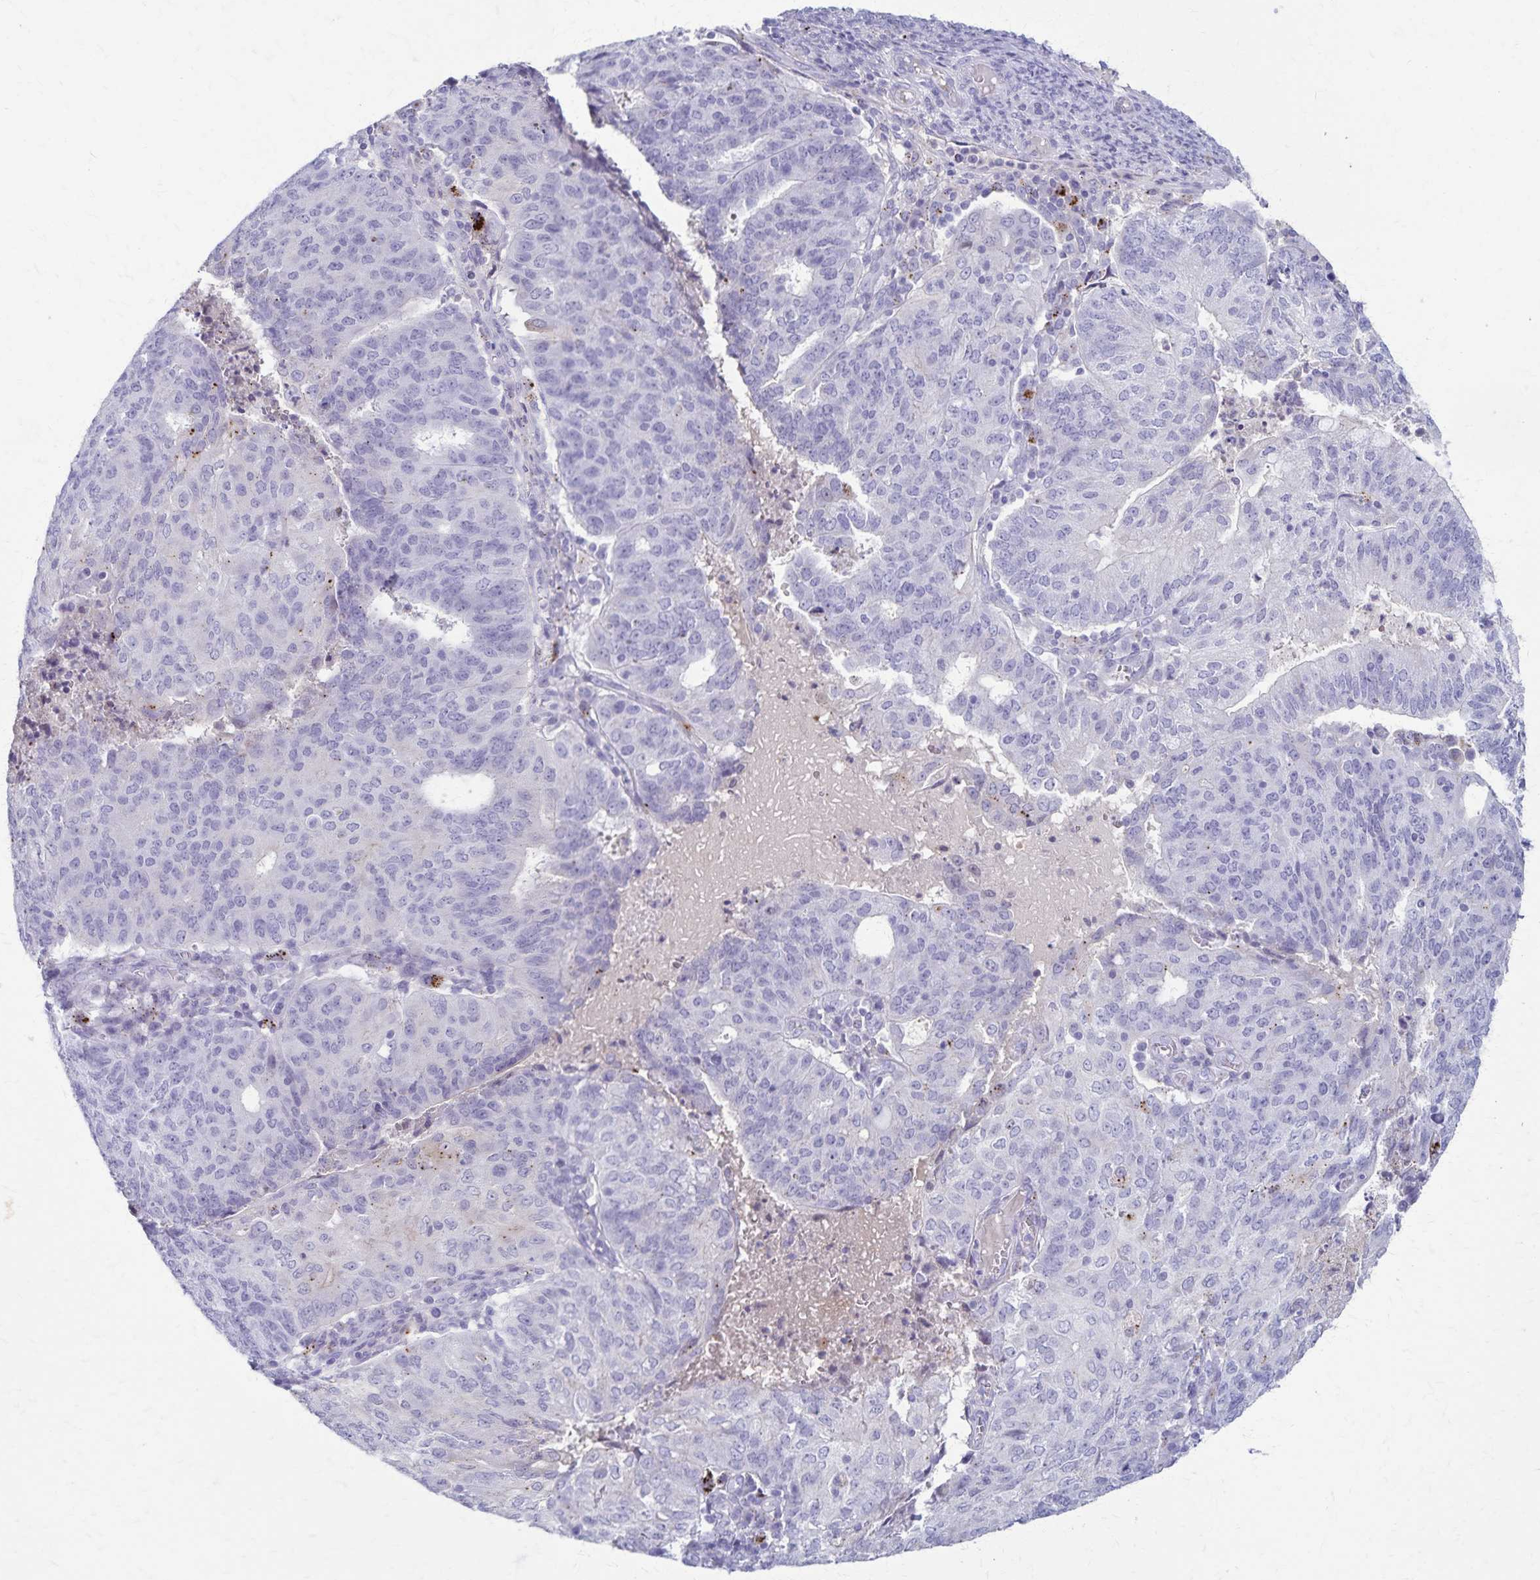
{"staining": {"intensity": "negative", "quantity": "none", "location": "none"}, "tissue": "endometrial cancer", "cell_type": "Tumor cells", "image_type": "cancer", "snomed": [{"axis": "morphology", "description": "Adenocarcinoma, NOS"}, {"axis": "topography", "description": "Endometrium"}], "caption": "Endometrial cancer stained for a protein using immunohistochemistry reveals no expression tumor cells.", "gene": "TMEM60", "patient": {"sex": "female", "age": 82}}